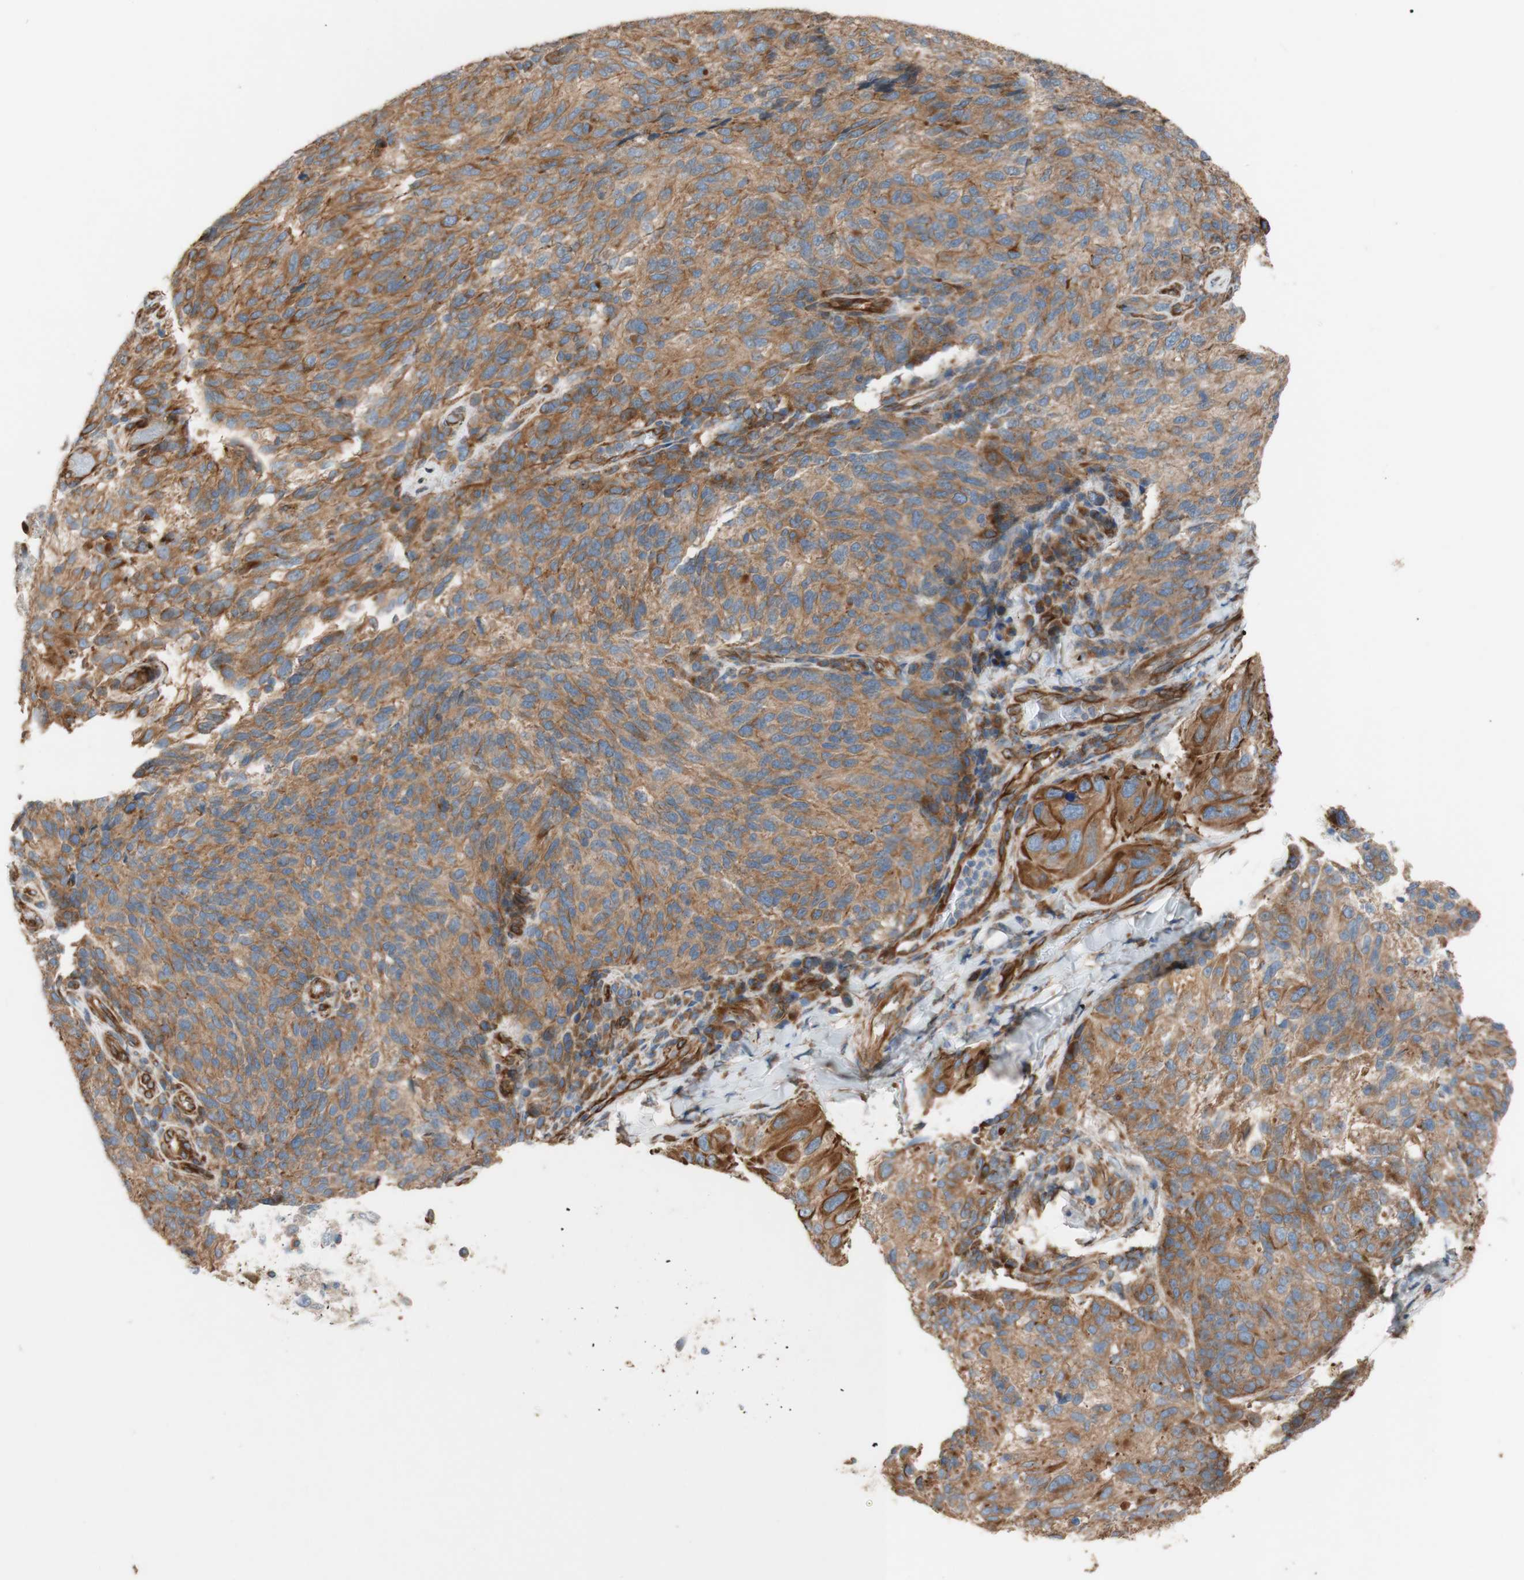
{"staining": {"intensity": "moderate", "quantity": ">75%", "location": "cytoplasmic/membranous"}, "tissue": "melanoma", "cell_type": "Tumor cells", "image_type": "cancer", "snomed": [{"axis": "morphology", "description": "Malignant melanoma, NOS"}, {"axis": "topography", "description": "Skin"}], "caption": "Immunohistochemical staining of human malignant melanoma demonstrates medium levels of moderate cytoplasmic/membranous protein staining in approximately >75% of tumor cells.", "gene": "C1orf43", "patient": {"sex": "female", "age": 73}}